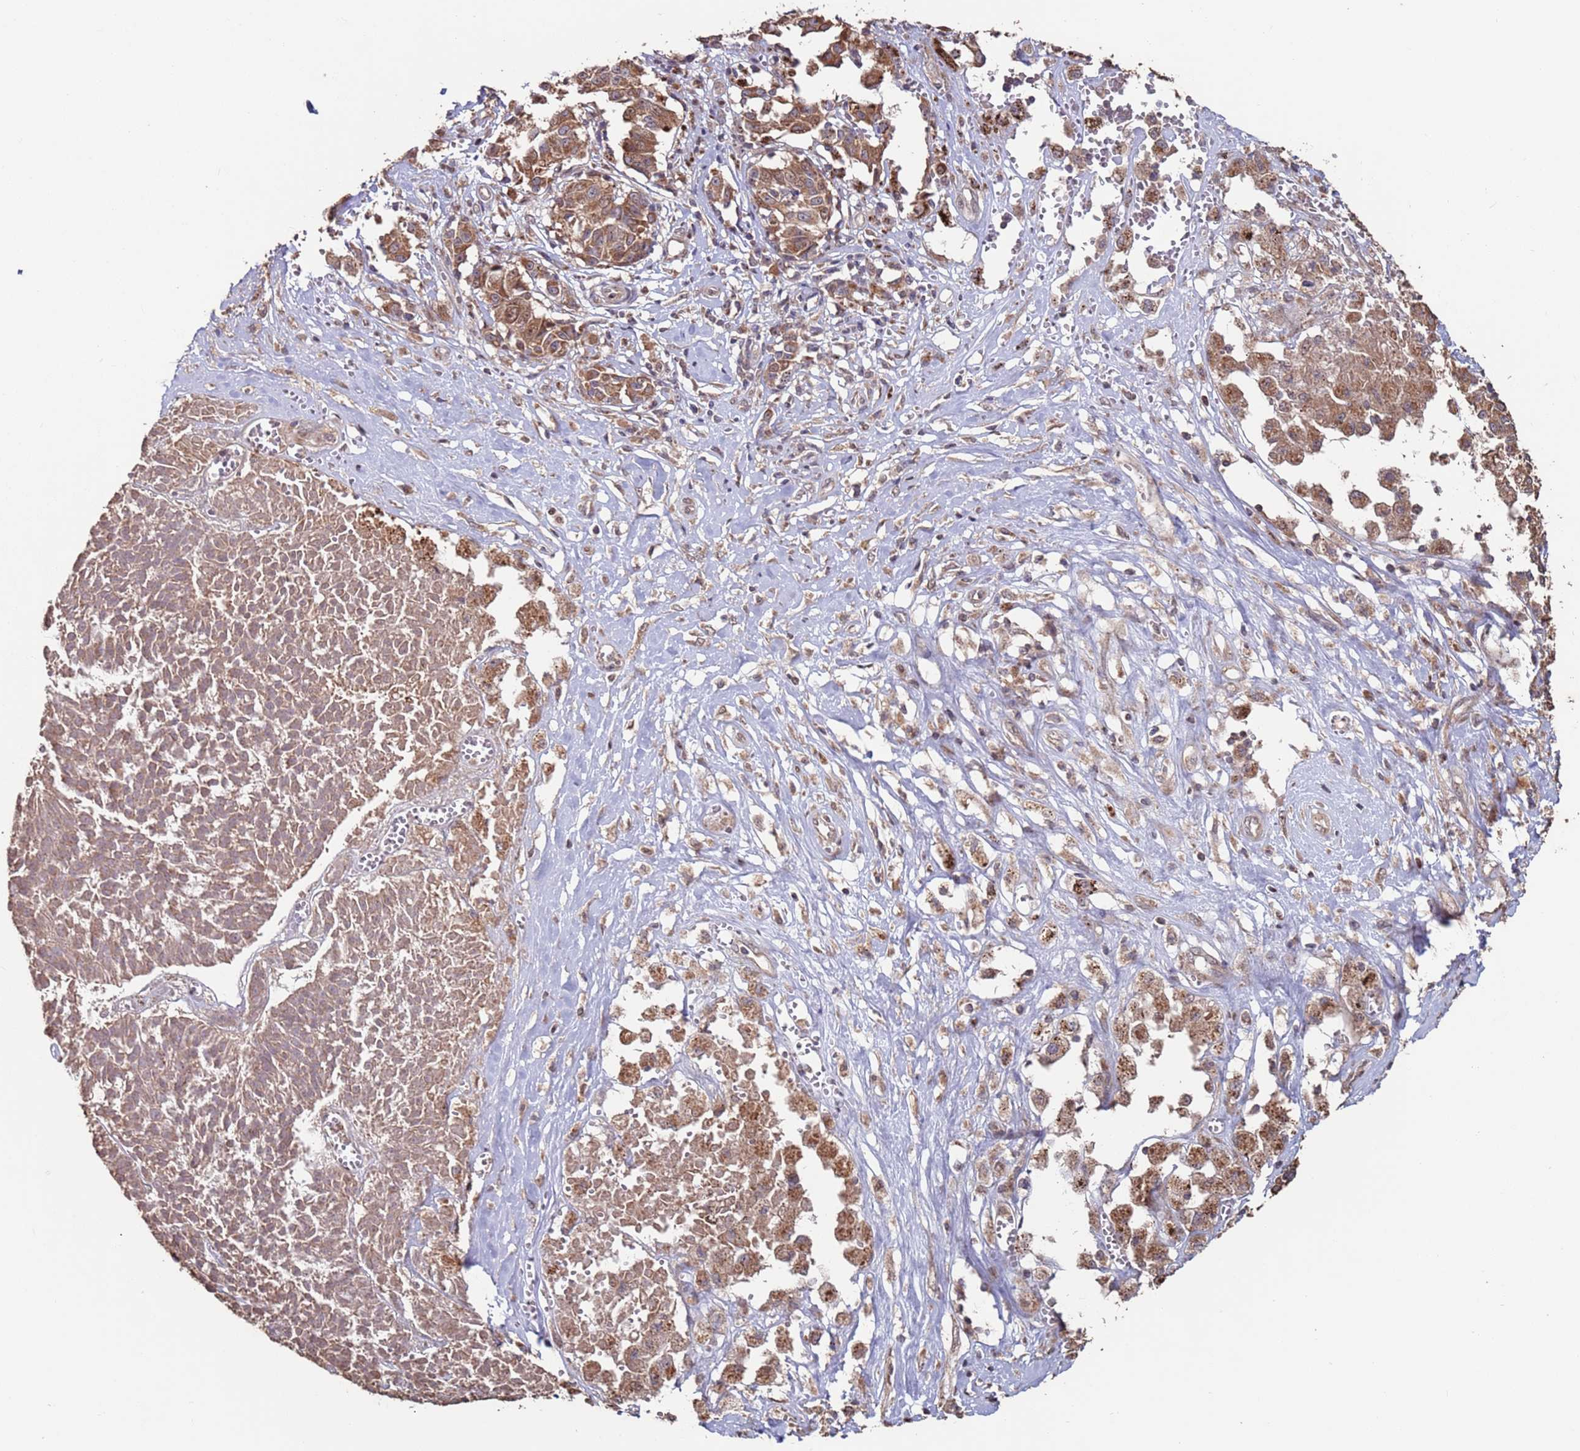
{"staining": {"intensity": "moderate", "quantity": ">75%", "location": "cytoplasmic/membranous"}, "tissue": "melanoma", "cell_type": "Tumor cells", "image_type": "cancer", "snomed": [{"axis": "morphology", "description": "Malignant melanoma, NOS"}, {"axis": "topography", "description": "Skin"}], "caption": "A photomicrograph of malignant melanoma stained for a protein displays moderate cytoplasmic/membranous brown staining in tumor cells. (DAB (3,3'-diaminobenzidine) = brown stain, brightfield microscopy at high magnification).", "gene": "PRR7", "patient": {"sex": "female", "age": 72}}